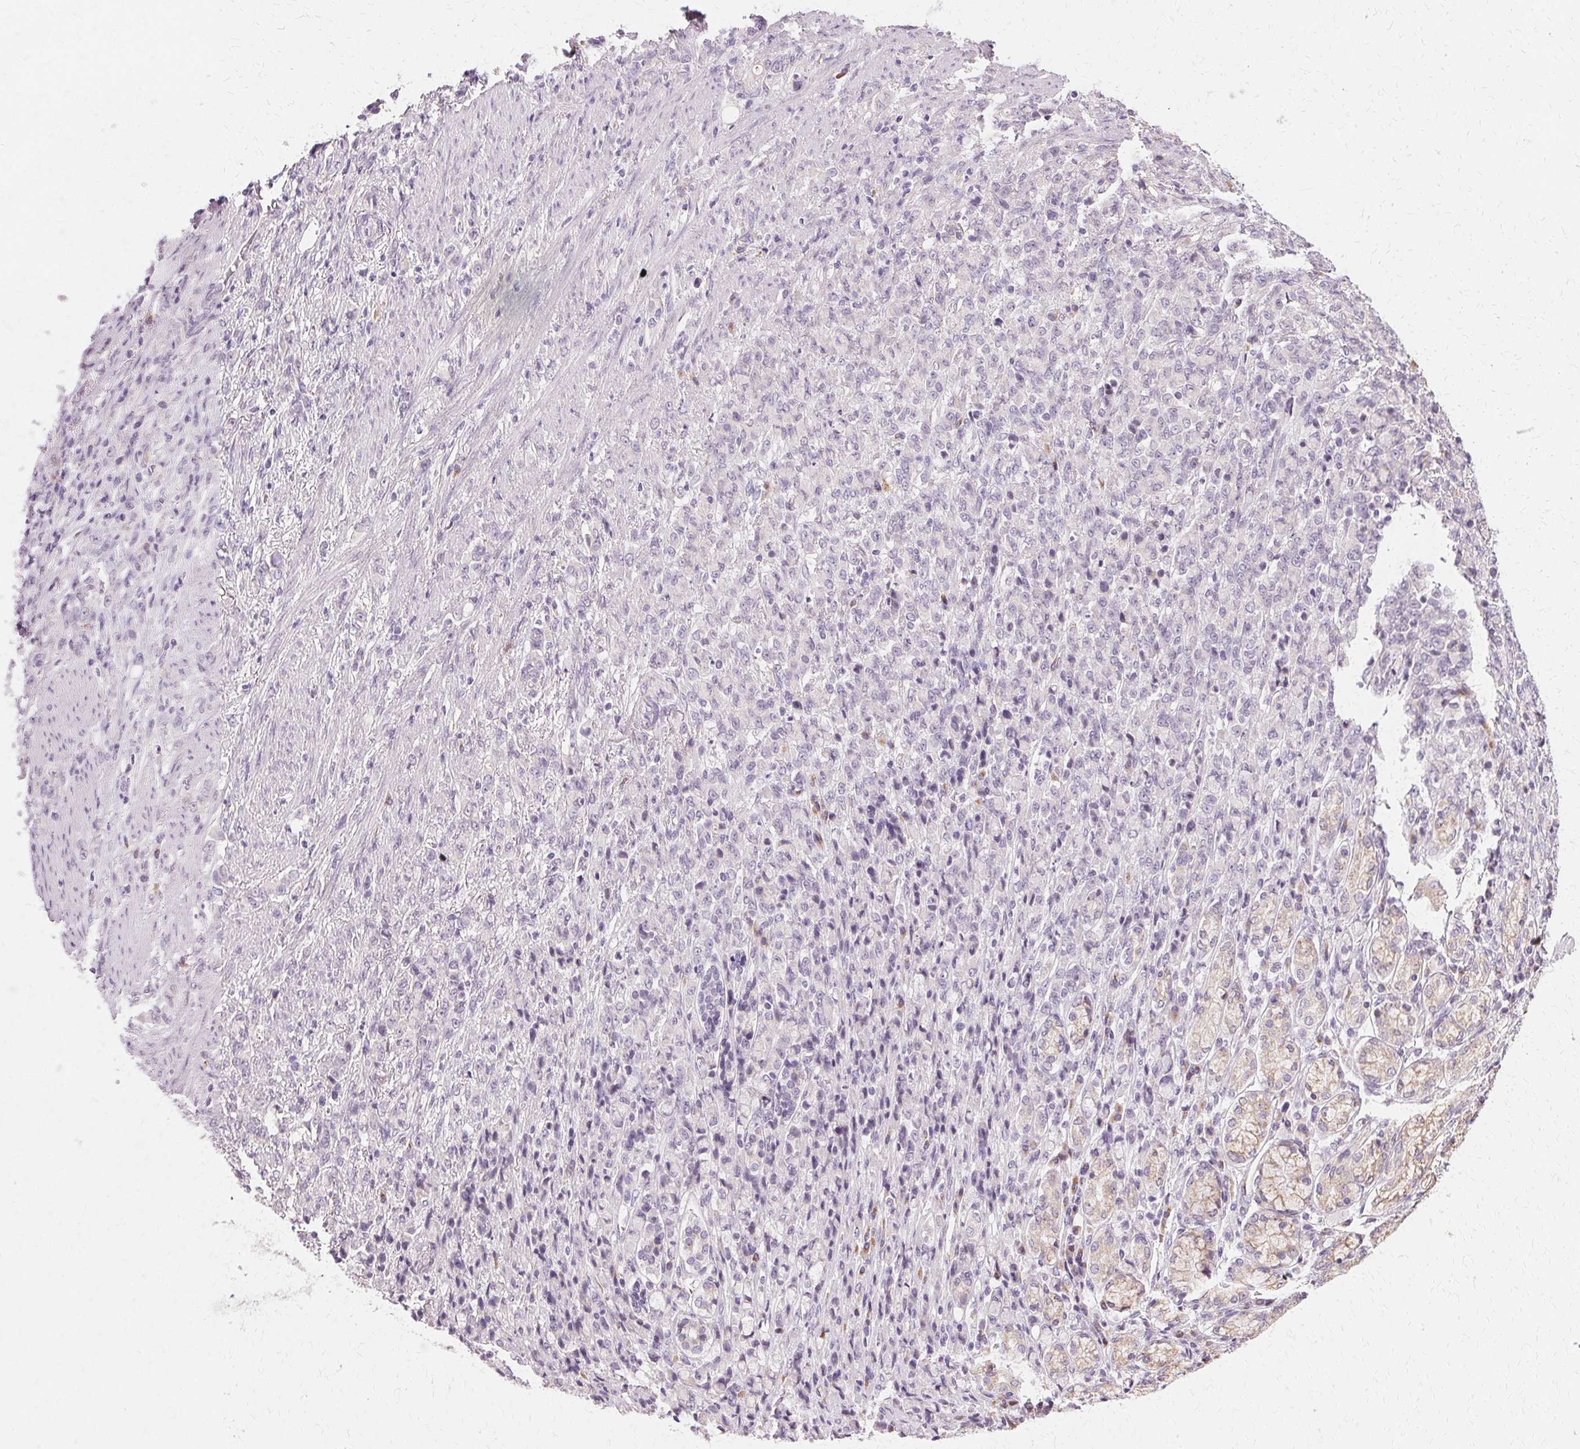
{"staining": {"intensity": "negative", "quantity": "none", "location": "none"}, "tissue": "stomach cancer", "cell_type": "Tumor cells", "image_type": "cancer", "snomed": [{"axis": "morphology", "description": "Adenocarcinoma, NOS"}, {"axis": "topography", "description": "Stomach"}], "caption": "An image of stomach cancer stained for a protein exhibits no brown staining in tumor cells.", "gene": "FCRL3", "patient": {"sex": "female", "age": 79}}